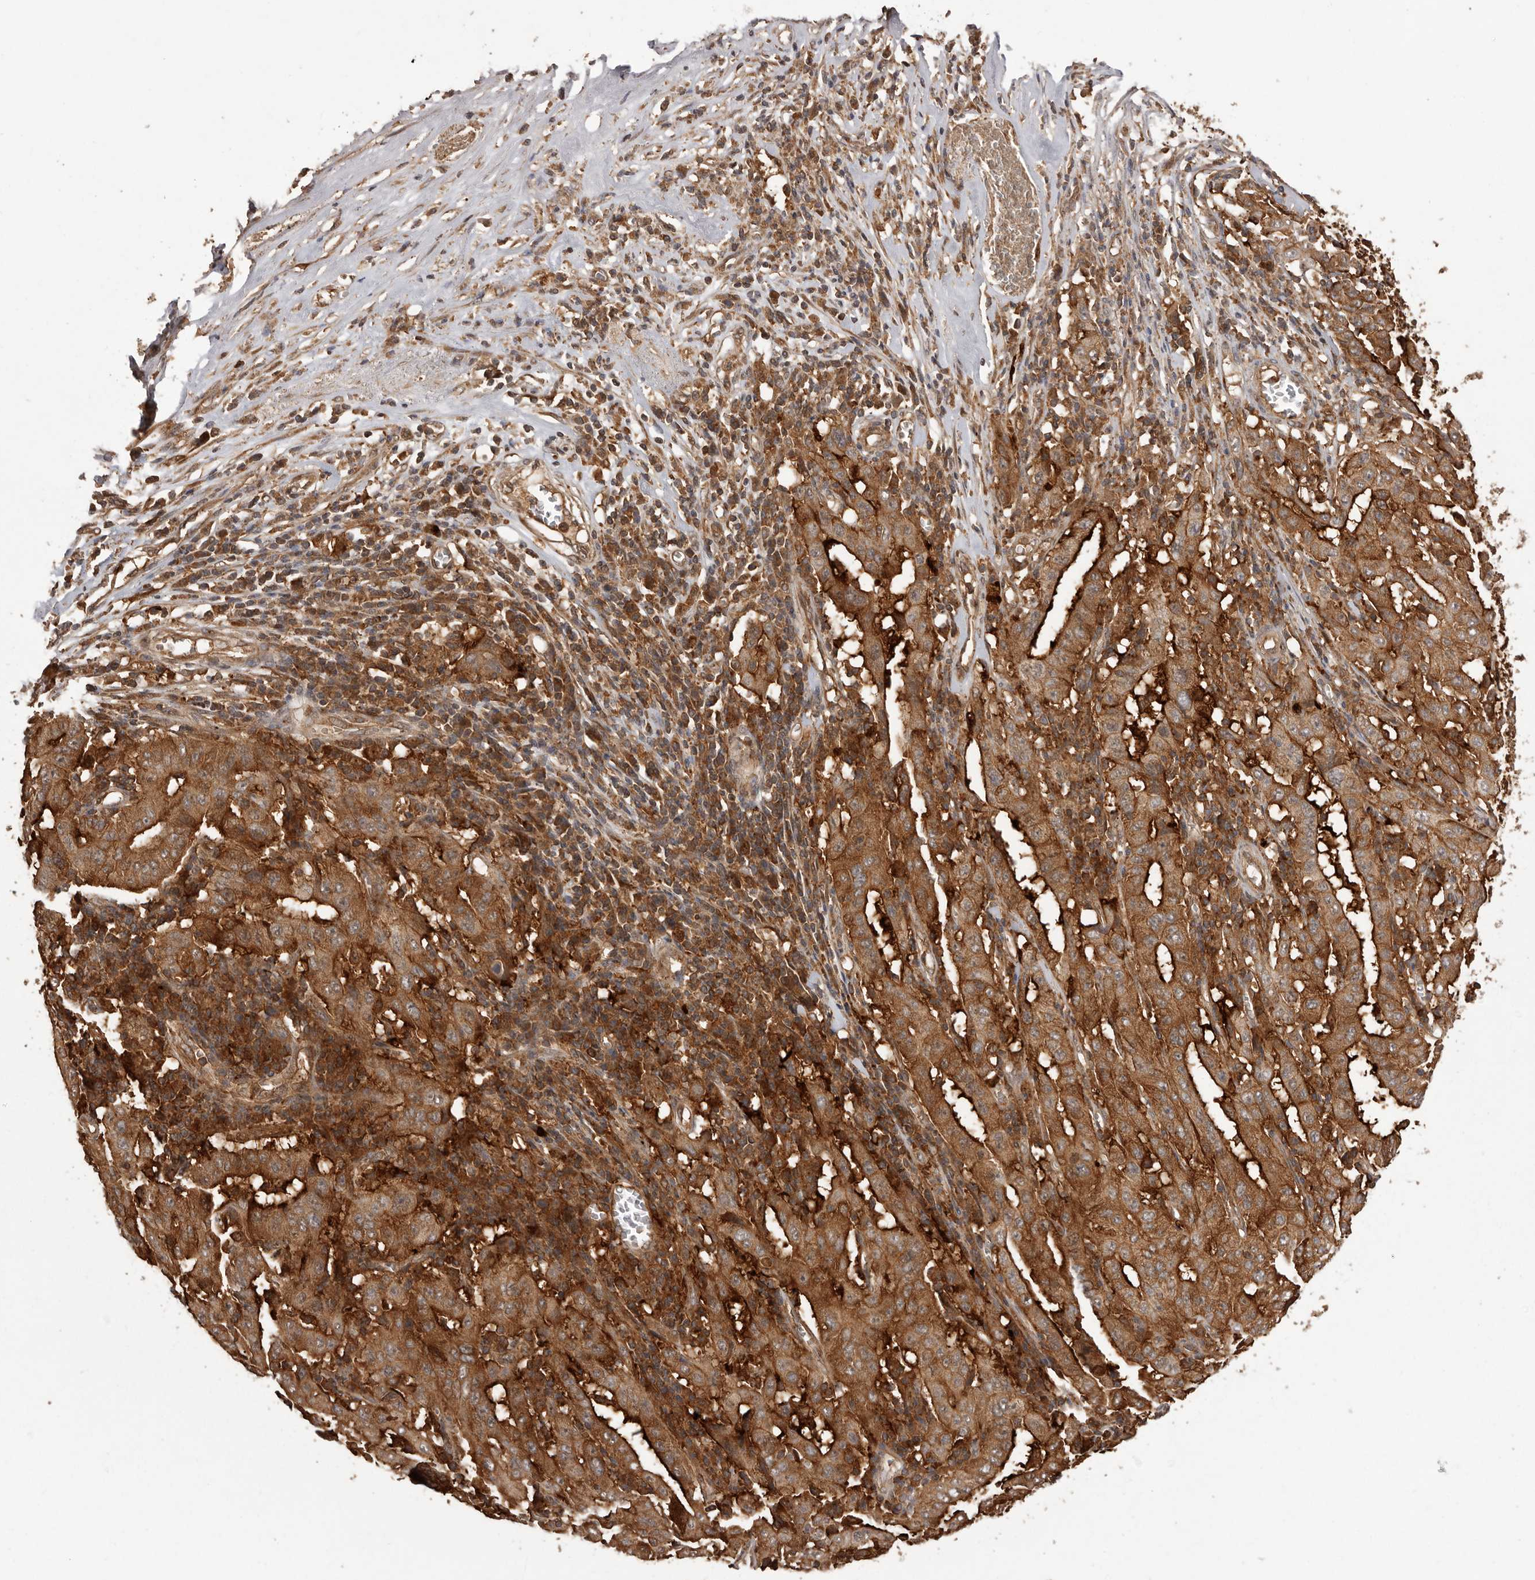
{"staining": {"intensity": "strong", "quantity": ">75%", "location": "cytoplasmic/membranous"}, "tissue": "pancreatic cancer", "cell_type": "Tumor cells", "image_type": "cancer", "snomed": [{"axis": "morphology", "description": "Adenocarcinoma, NOS"}, {"axis": "topography", "description": "Pancreas"}], "caption": "A high-resolution histopathology image shows immunohistochemistry (IHC) staining of pancreatic cancer, which shows strong cytoplasmic/membranous expression in approximately >75% of tumor cells.", "gene": "SLC22A3", "patient": {"sex": "male", "age": 63}}